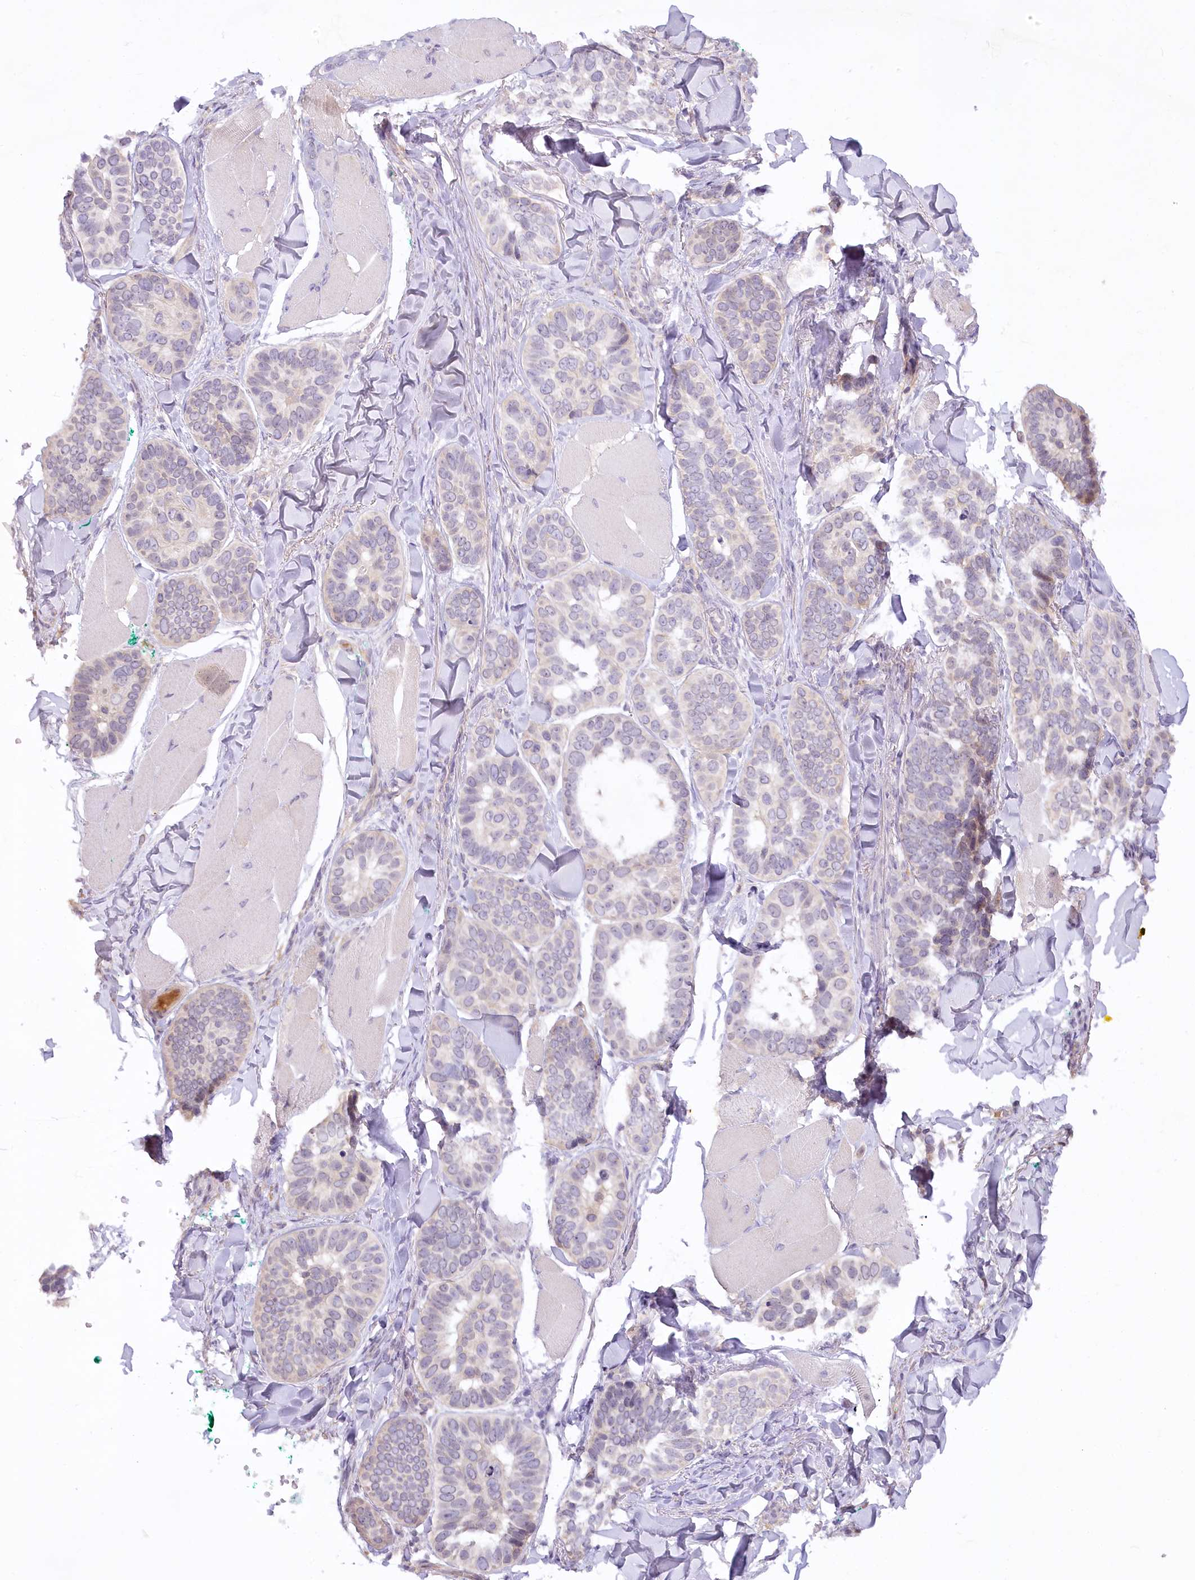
{"staining": {"intensity": "negative", "quantity": "none", "location": "none"}, "tissue": "skin cancer", "cell_type": "Tumor cells", "image_type": "cancer", "snomed": [{"axis": "morphology", "description": "Basal cell carcinoma"}, {"axis": "topography", "description": "Skin"}], "caption": "The photomicrograph demonstrates no staining of tumor cells in skin basal cell carcinoma.", "gene": "EFHC2", "patient": {"sex": "male", "age": 62}}